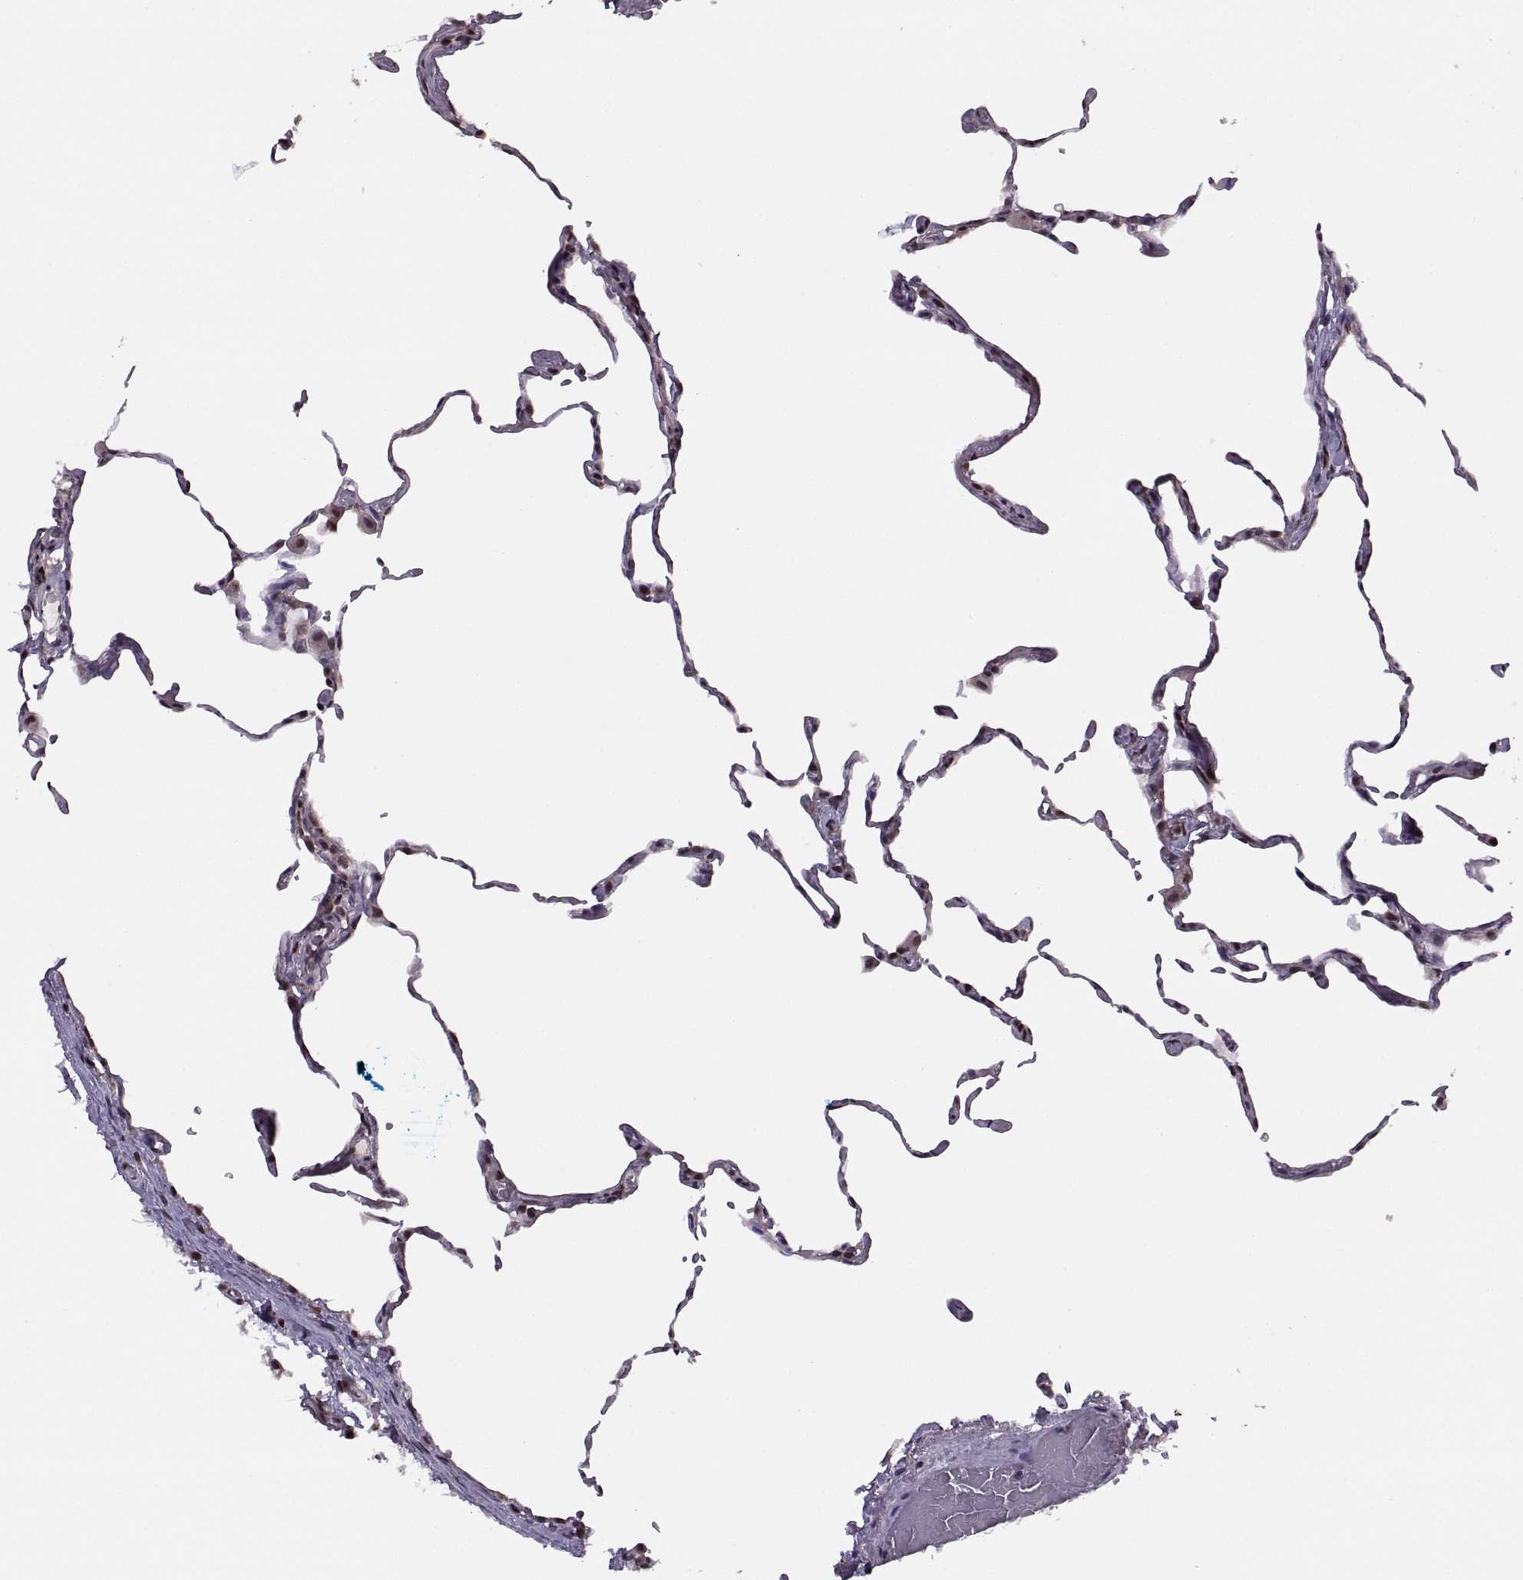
{"staining": {"intensity": "moderate", "quantity": "25%-75%", "location": "nuclear"}, "tissue": "lung", "cell_type": "Alveolar cells", "image_type": "normal", "snomed": [{"axis": "morphology", "description": "Normal tissue, NOS"}, {"axis": "topography", "description": "Lung"}], "caption": "Protein analysis of normal lung exhibits moderate nuclear expression in approximately 25%-75% of alveolar cells. (DAB (3,3'-diaminobenzidine) = brown stain, brightfield microscopy at high magnification).", "gene": "INTS3", "patient": {"sex": "female", "age": 57}}